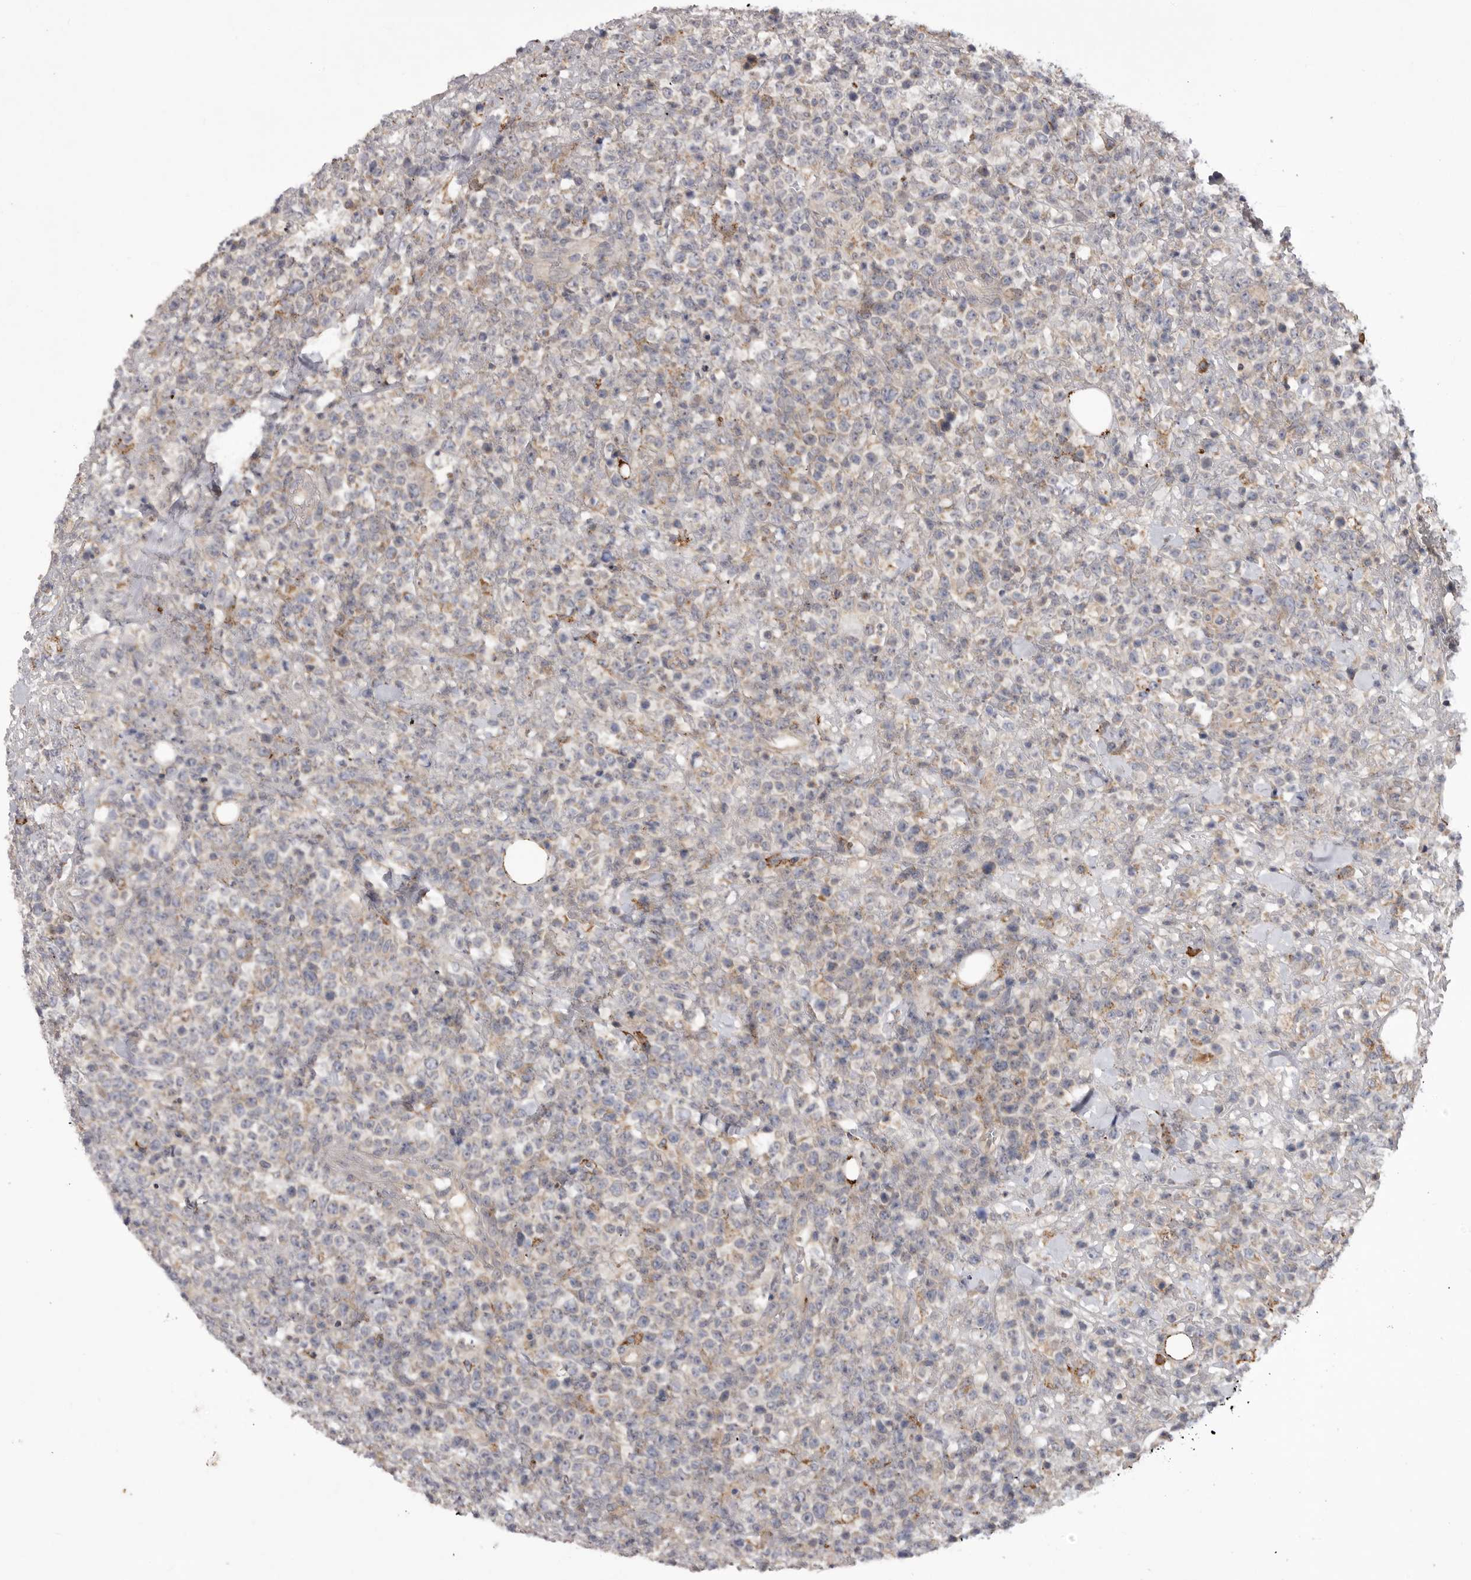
{"staining": {"intensity": "negative", "quantity": "none", "location": "none"}, "tissue": "lymphoma", "cell_type": "Tumor cells", "image_type": "cancer", "snomed": [{"axis": "morphology", "description": "Malignant lymphoma, non-Hodgkin's type, High grade"}, {"axis": "topography", "description": "Colon"}], "caption": "DAB (3,3'-diaminobenzidine) immunohistochemical staining of malignant lymphoma, non-Hodgkin's type (high-grade) demonstrates no significant expression in tumor cells. Nuclei are stained in blue.", "gene": "DHDDS", "patient": {"sex": "female", "age": 53}}